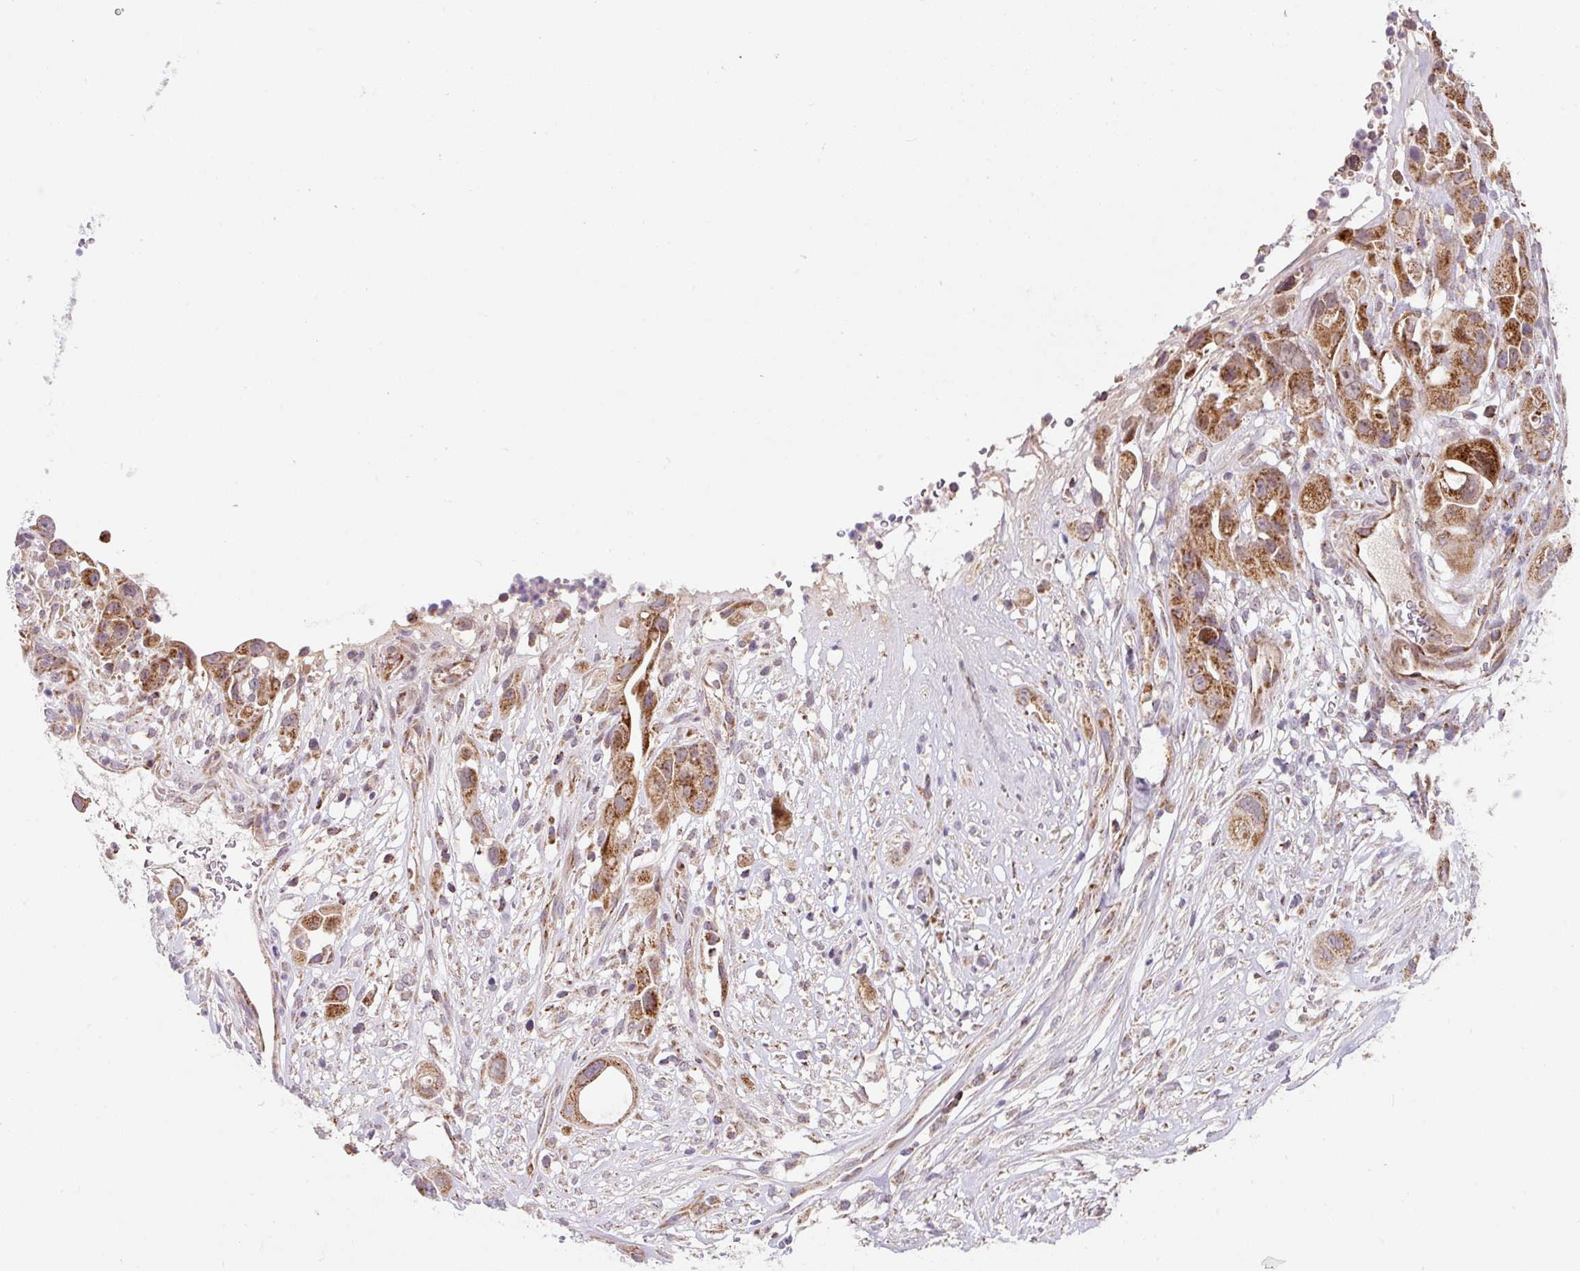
{"staining": {"intensity": "moderate", "quantity": ">75%", "location": "cytoplasmic/membranous"}, "tissue": "pancreatic cancer", "cell_type": "Tumor cells", "image_type": "cancer", "snomed": [{"axis": "morphology", "description": "Adenocarcinoma, NOS"}, {"axis": "topography", "description": "Pancreas"}], "caption": "A high-resolution image shows immunohistochemistry (IHC) staining of pancreatic adenocarcinoma, which reveals moderate cytoplasmic/membranous staining in about >75% of tumor cells.", "gene": "SARS2", "patient": {"sex": "male", "age": 44}}